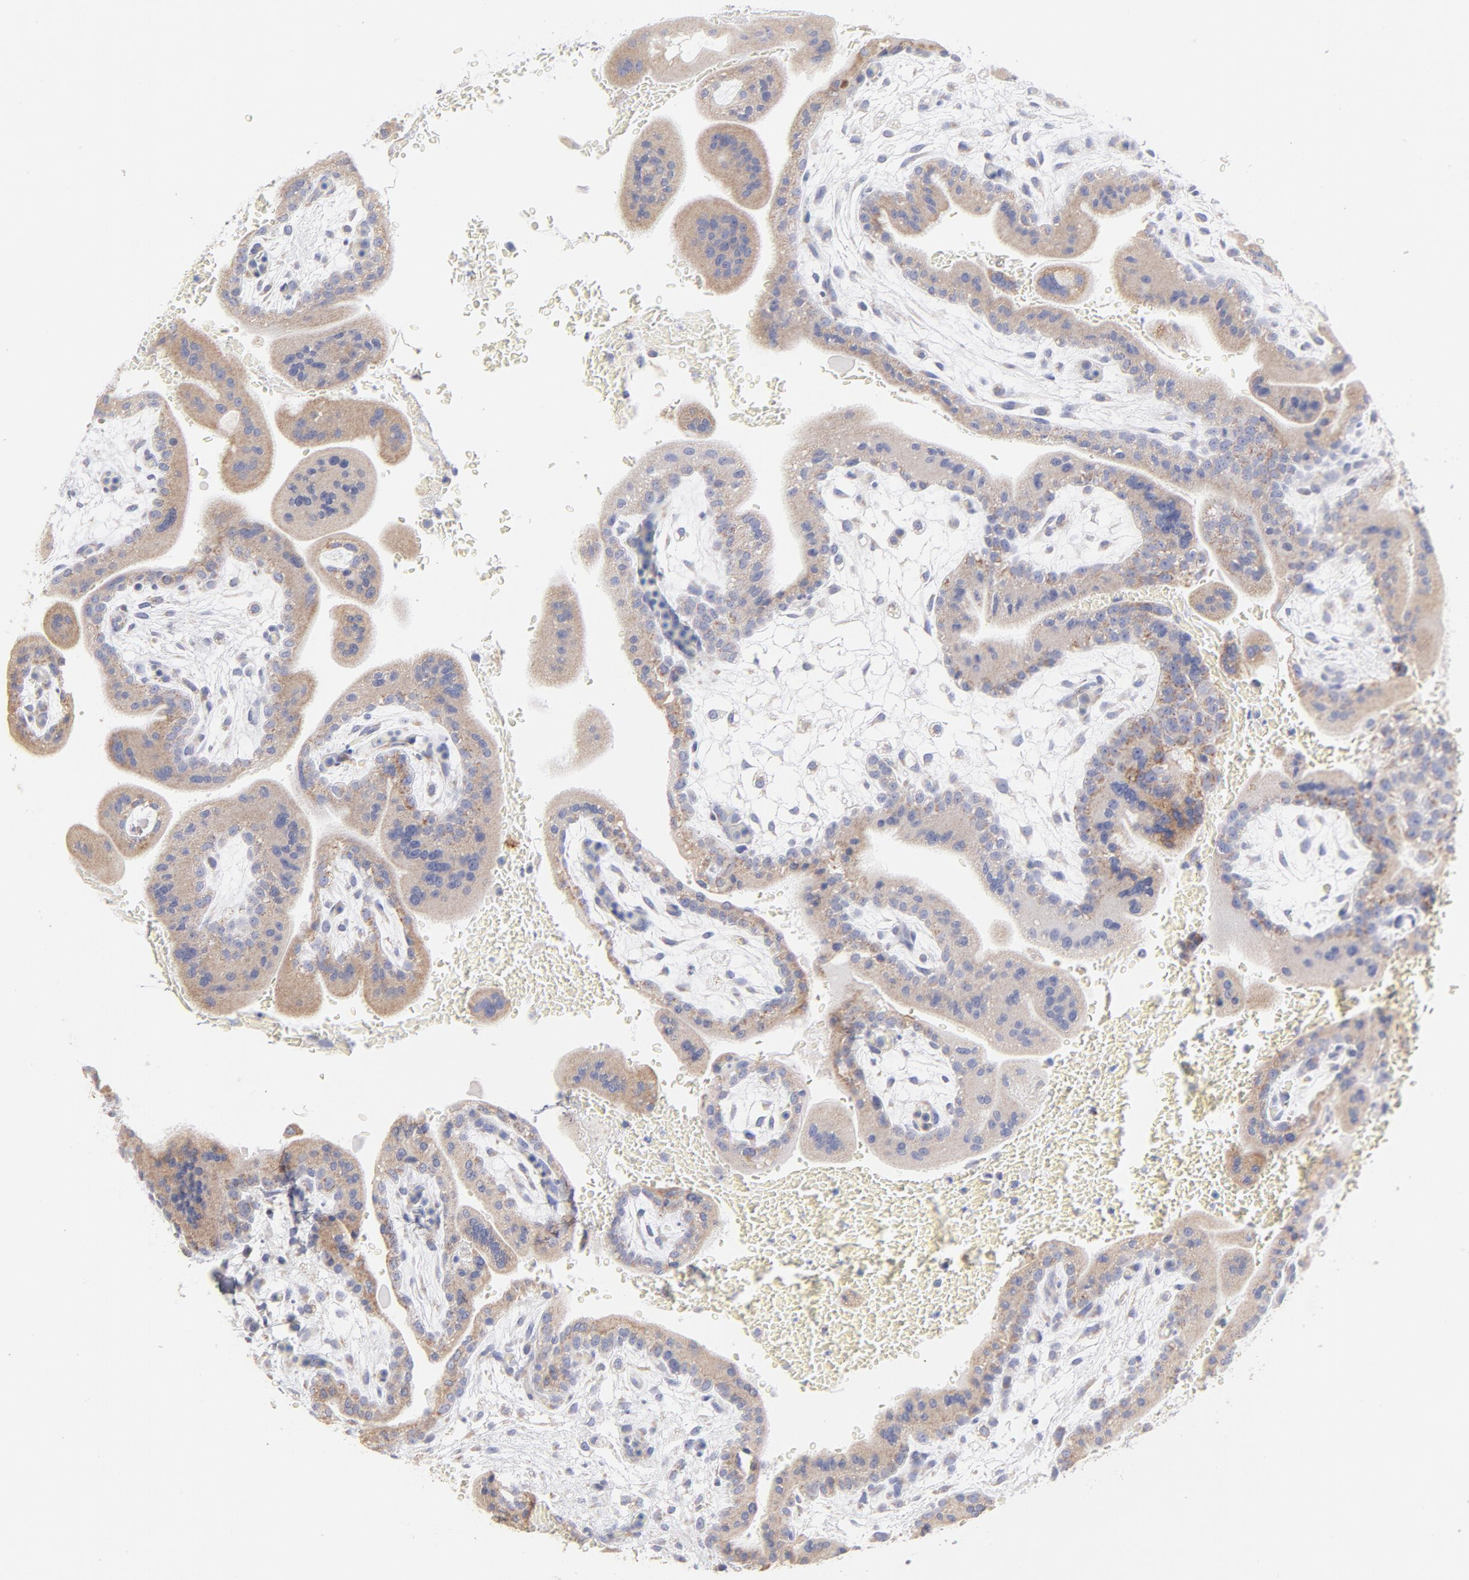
{"staining": {"intensity": "negative", "quantity": "none", "location": "none"}, "tissue": "placenta", "cell_type": "Decidual cells", "image_type": "normal", "snomed": [{"axis": "morphology", "description": "Normal tissue, NOS"}, {"axis": "topography", "description": "Placenta"}], "caption": "Immunohistochemistry image of benign placenta: placenta stained with DAB shows no significant protein expression in decidual cells.", "gene": "TIMM8A", "patient": {"sex": "female", "age": 35}}